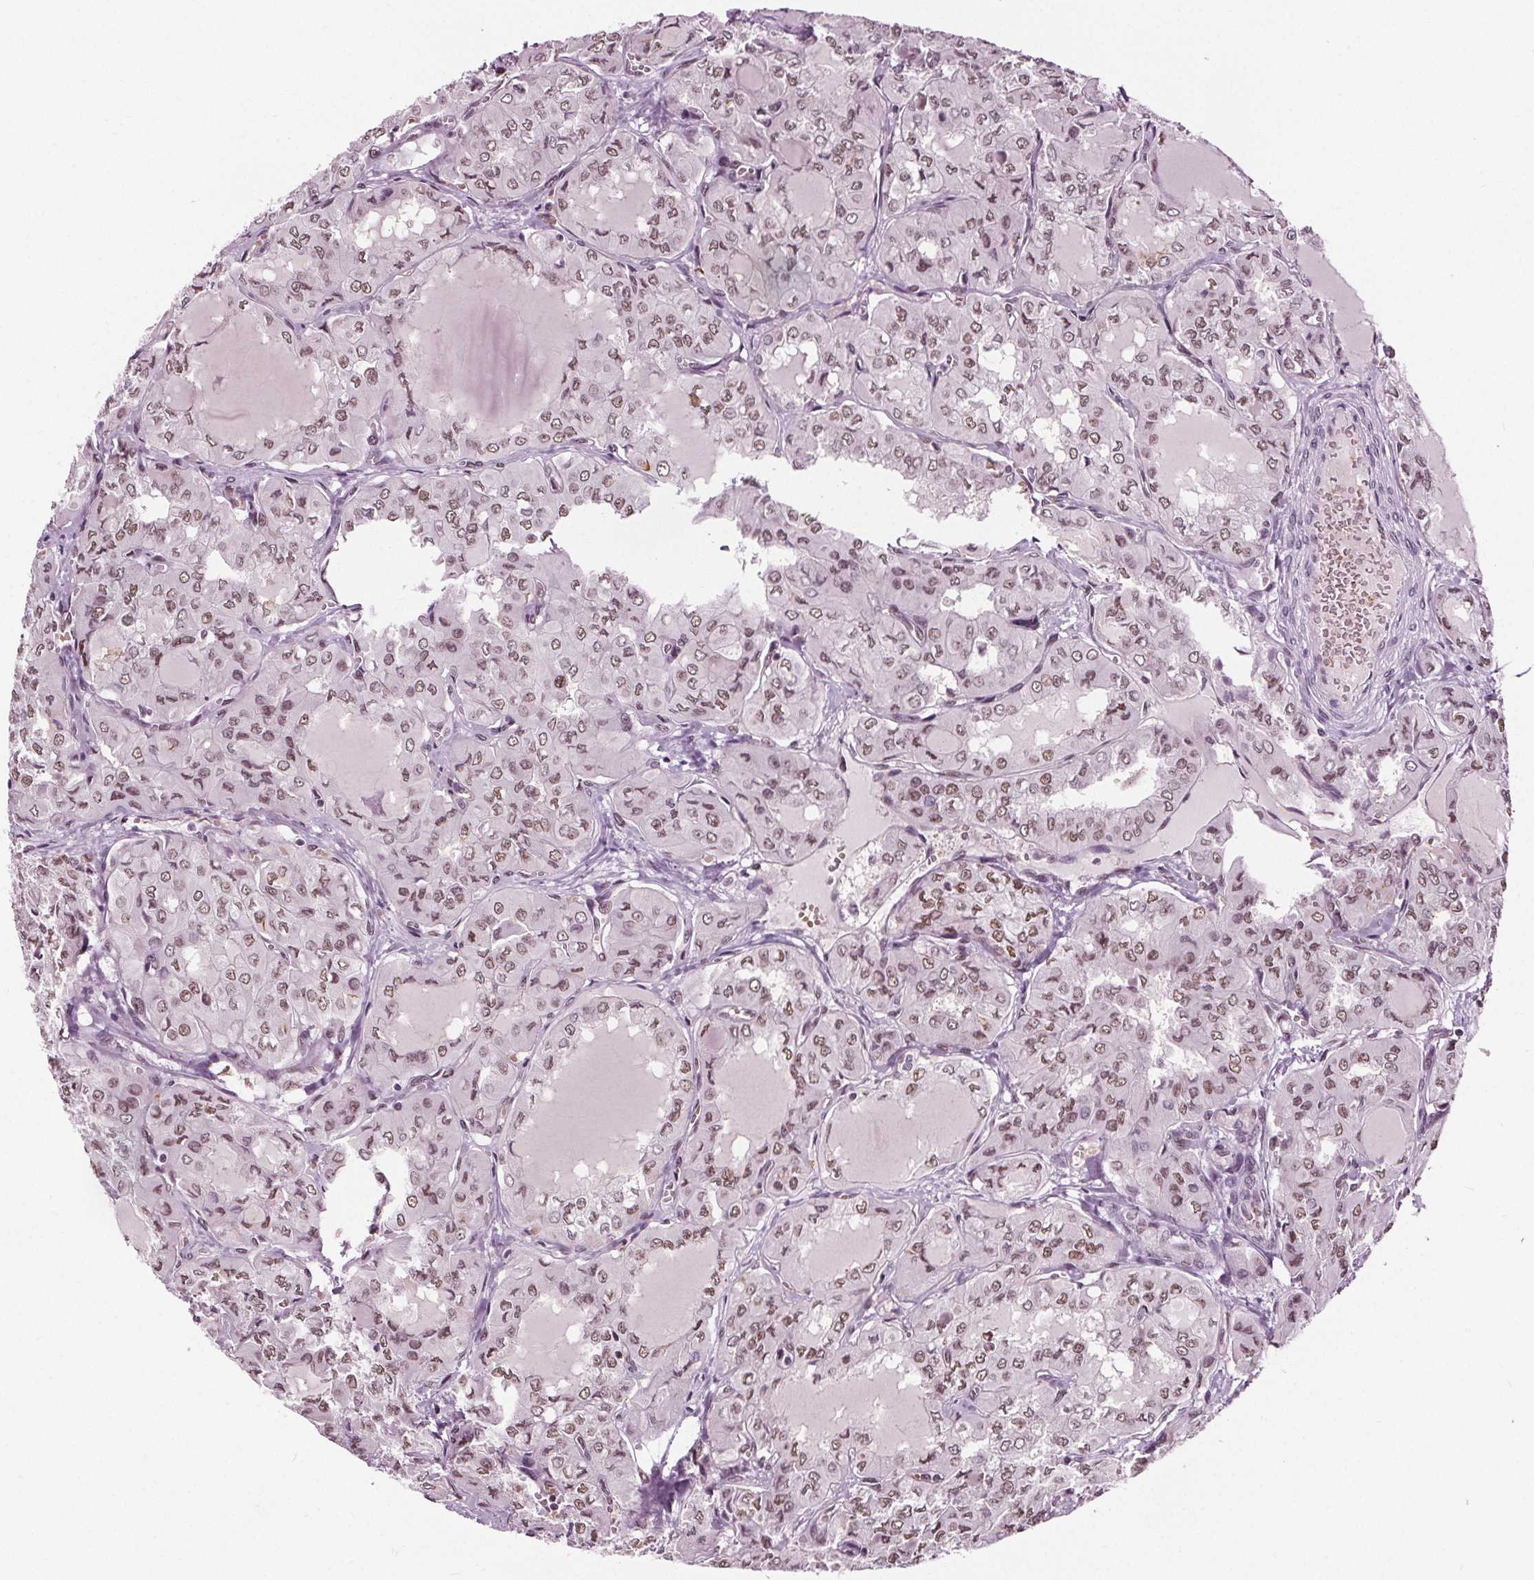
{"staining": {"intensity": "moderate", "quantity": ">75%", "location": "nuclear"}, "tissue": "thyroid cancer", "cell_type": "Tumor cells", "image_type": "cancer", "snomed": [{"axis": "morphology", "description": "Papillary adenocarcinoma, NOS"}, {"axis": "topography", "description": "Thyroid gland"}], "caption": "Thyroid papillary adenocarcinoma was stained to show a protein in brown. There is medium levels of moderate nuclear positivity in about >75% of tumor cells.", "gene": "IWS1", "patient": {"sex": "male", "age": 20}}